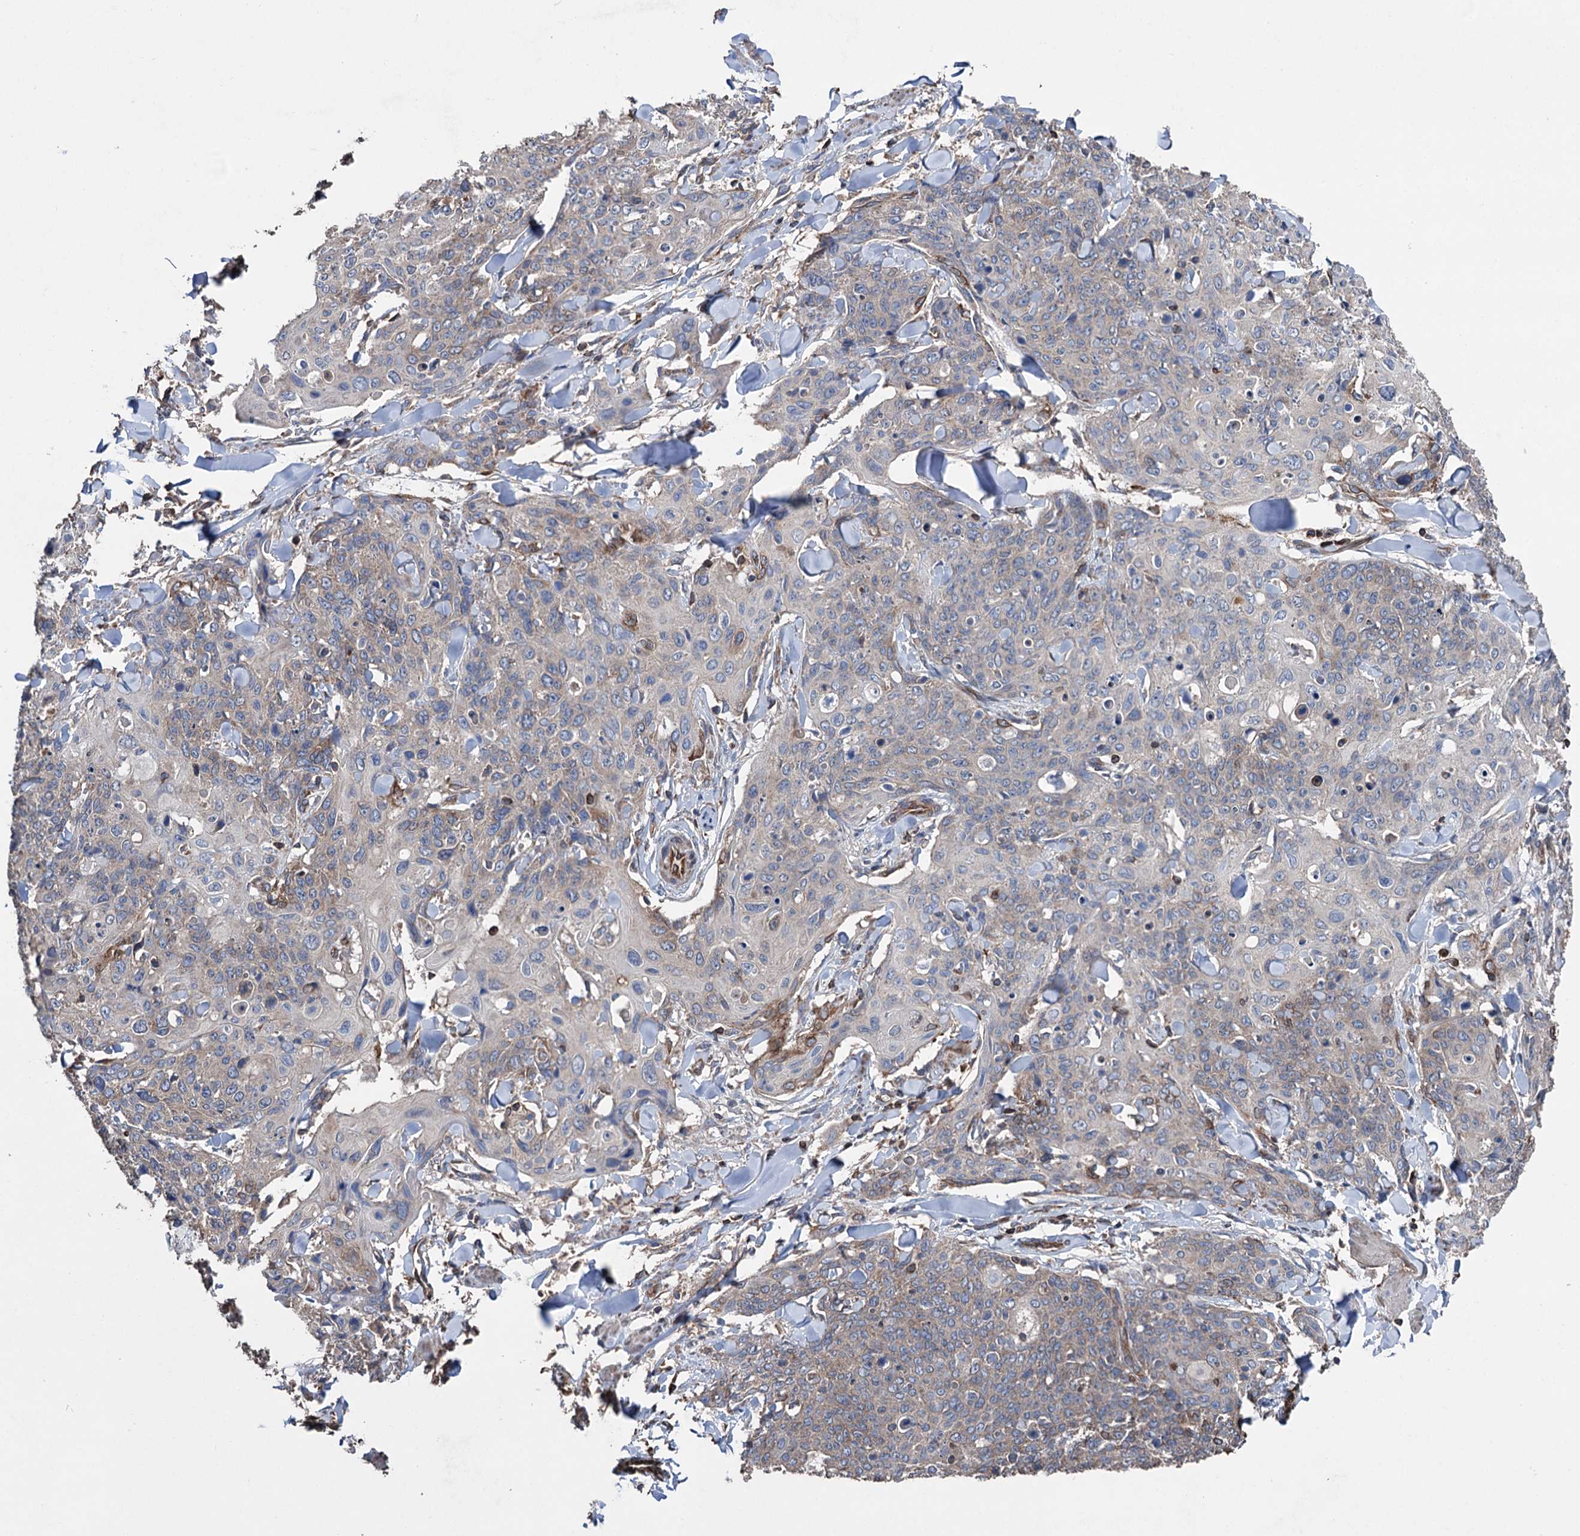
{"staining": {"intensity": "weak", "quantity": "<25%", "location": "cytoplasmic/membranous"}, "tissue": "skin cancer", "cell_type": "Tumor cells", "image_type": "cancer", "snomed": [{"axis": "morphology", "description": "Squamous cell carcinoma, NOS"}, {"axis": "topography", "description": "Skin"}, {"axis": "topography", "description": "Vulva"}], "caption": "Immunohistochemistry histopathology image of human squamous cell carcinoma (skin) stained for a protein (brown), which shows no staining in tumor cells.", "gene": "STING1", "patient": {"sex": "female", "age": 85}}